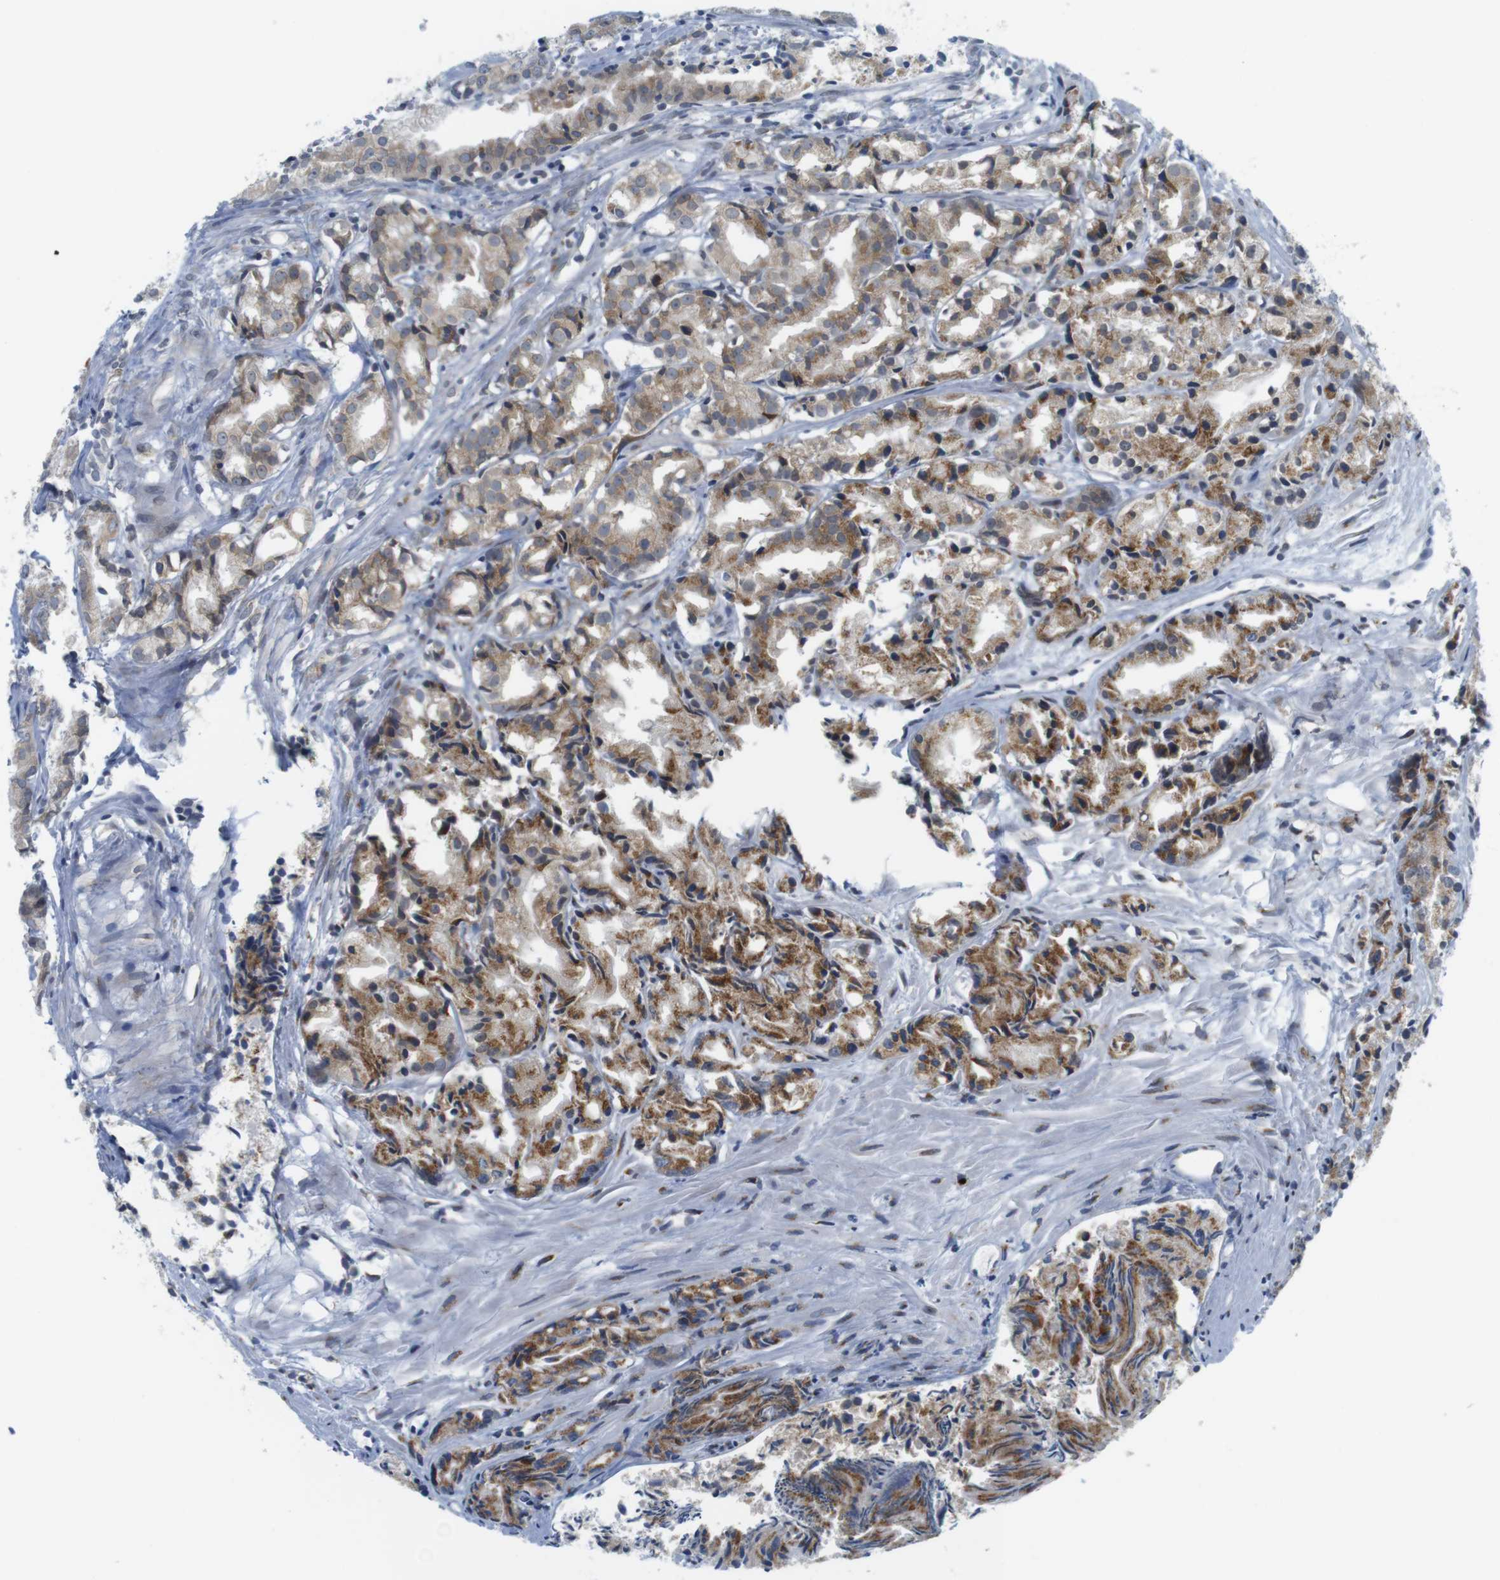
{"staining": {"intensity": "moderate", "quantity": "25%-75%", "location": "cytoplasmic/membranous"}, "tissue": "prostate cancer", "cell_type": "Tumor cells", "image_type": "cancer", "snomed": [{"axis": "morphology", "description": "Adenocarcinoma, Low grade"}, {"axis": "topography", "description": "Prostate"}], "caption": "An immunohistochemistry photomicrograph of neoplastic tissue is shown. Protein staining in brown shows moderate cytoplasmic/membranous positivity in prostate cancer (low-grade adenocarcinoma) within tumor cells.", "gene": "ERGIC3", "patient": {"sex": "male", "age": 72}}